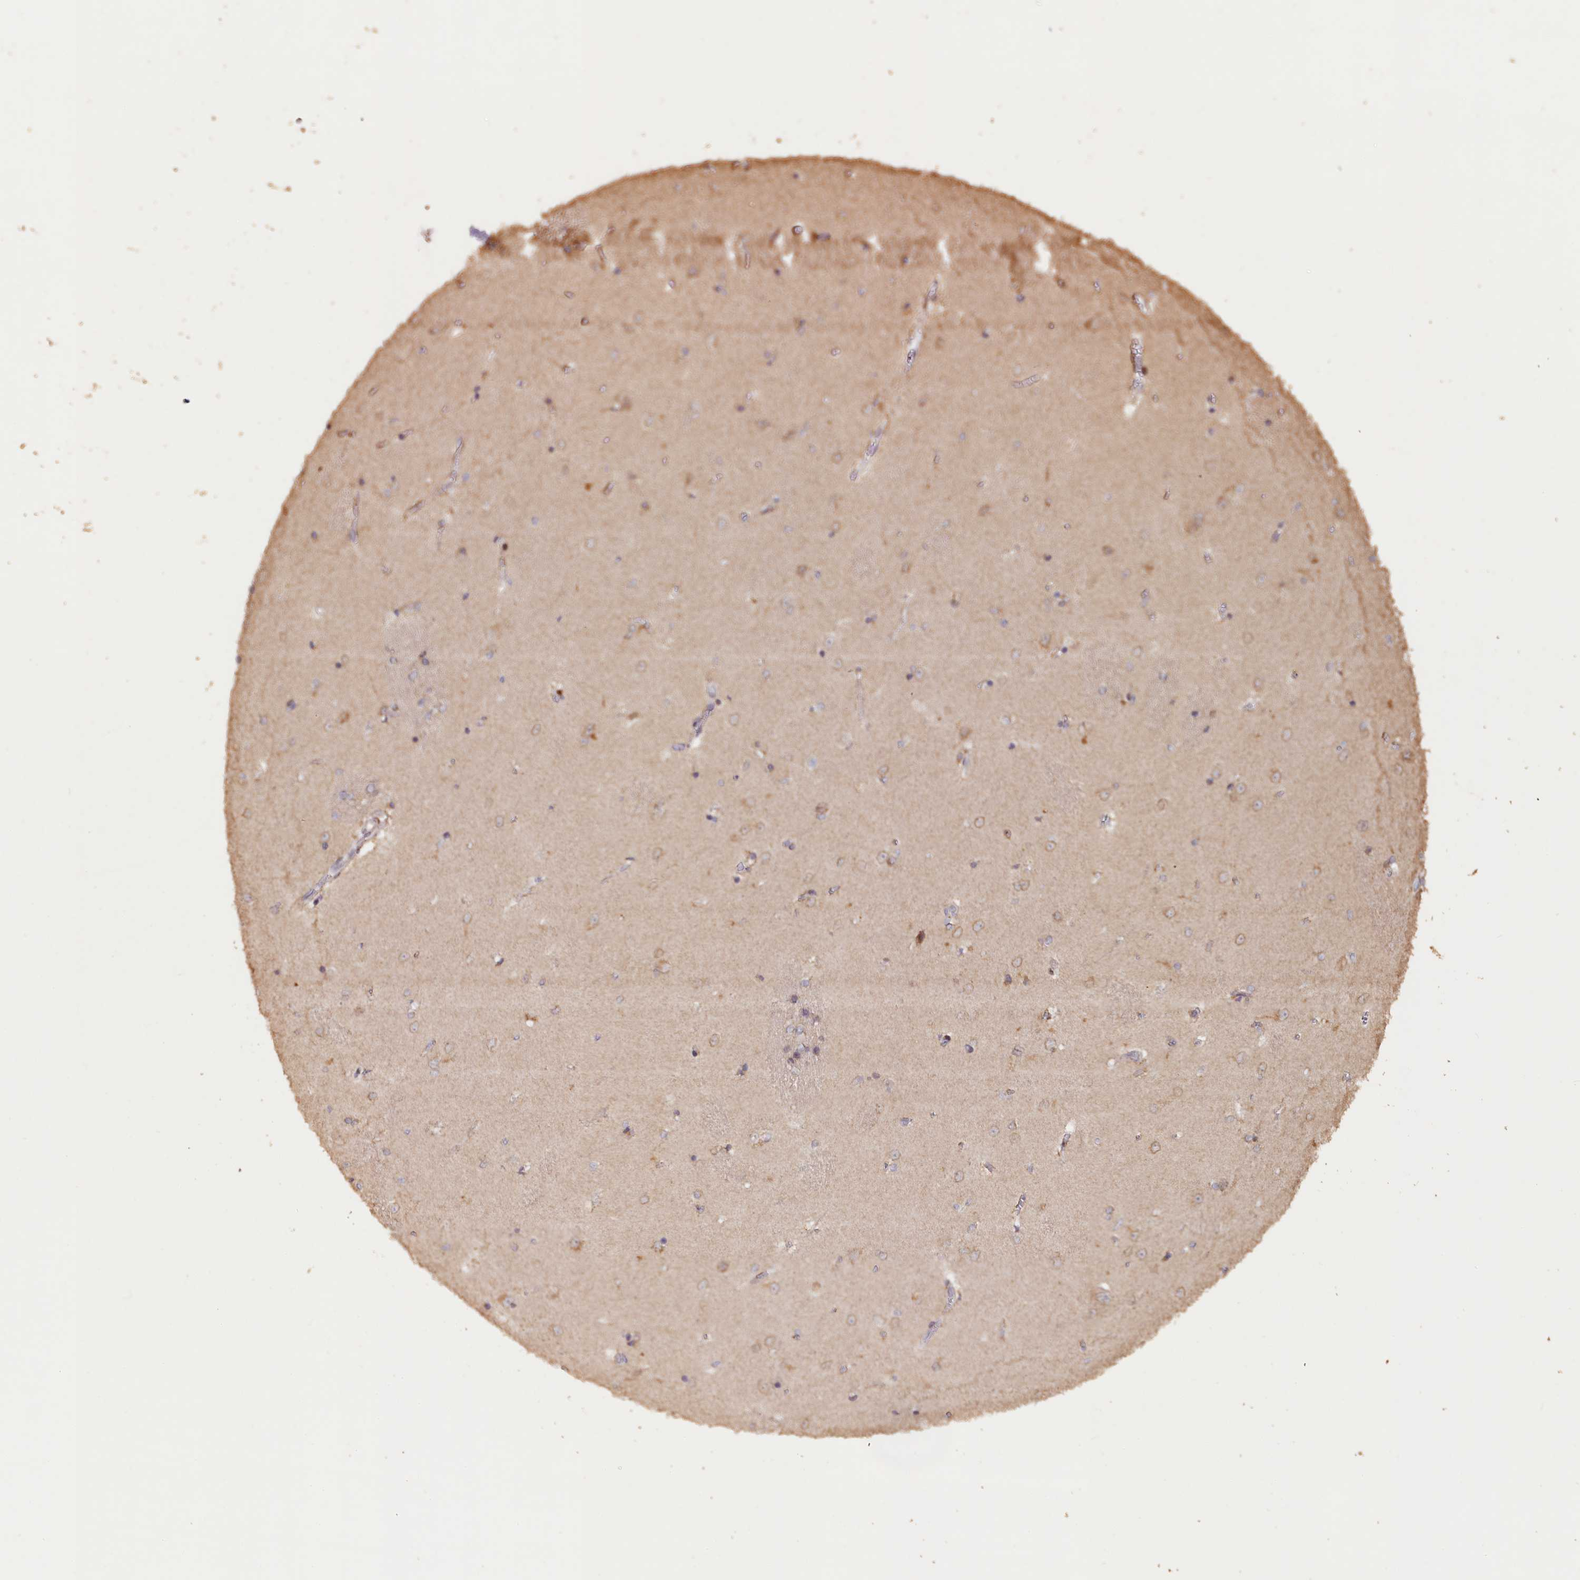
{"staining": {"intensity": "weak", "quantity": "<25%", "location": "cytoplasmic/membranous"}, "tissue": "caudate", "cell_type": "Glial cells", "image_type": "normal", "snomed": [{"axis": "morphology", "description": "Normal tissue, NOS"}, {"axis": "topography", "description": "Lateral ventricle wall"}], "caption": "Glial cells show no significant positivity in benign caudate. (Immunohistochemistry, brightfield microscopy, high magnification).", "gene": "SLC38A7", "patient": {"sex": "male", "age": 37}}